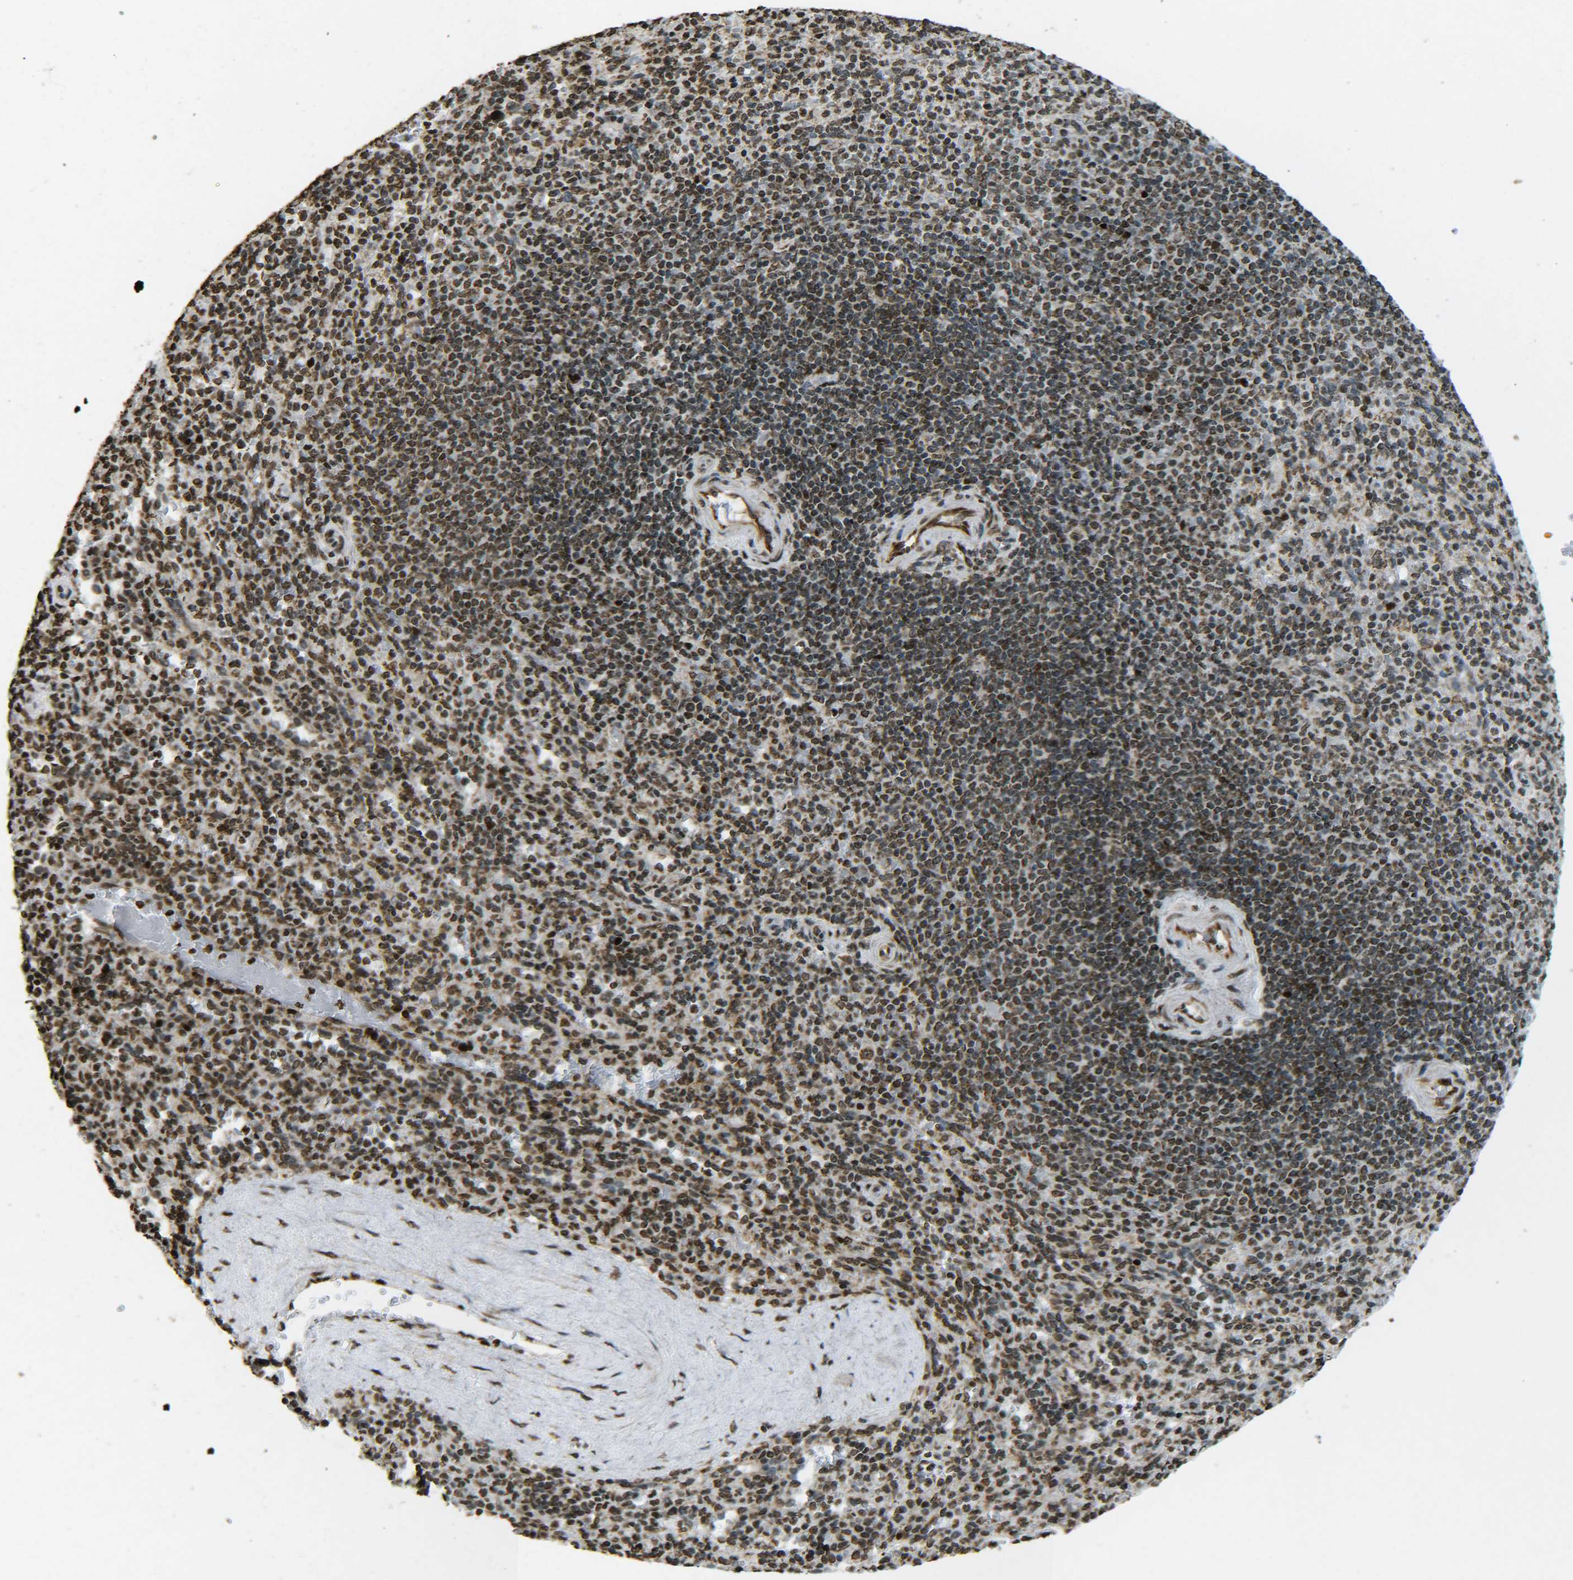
{"staining": {"intensity": "strong", "quantity": ">75%", "location": "nuclear"}, "tissue": "spleen", "cell_type": "Cells in red pulp", "image_type": "normal", "snomed": [{"axis": "morphology", "description": "Normal tissue, NOS"}, {"axis": "topography", "description": "Spleen"}], "caption": "Immunohistochemistry (DAB) staining of unremarkable human spleen demonstrates strong nuclear protein staining in approximately >75% of cells in red pulp.", "gene": "NEUROG2", "patient": {"sex": "male", "age": 36}}